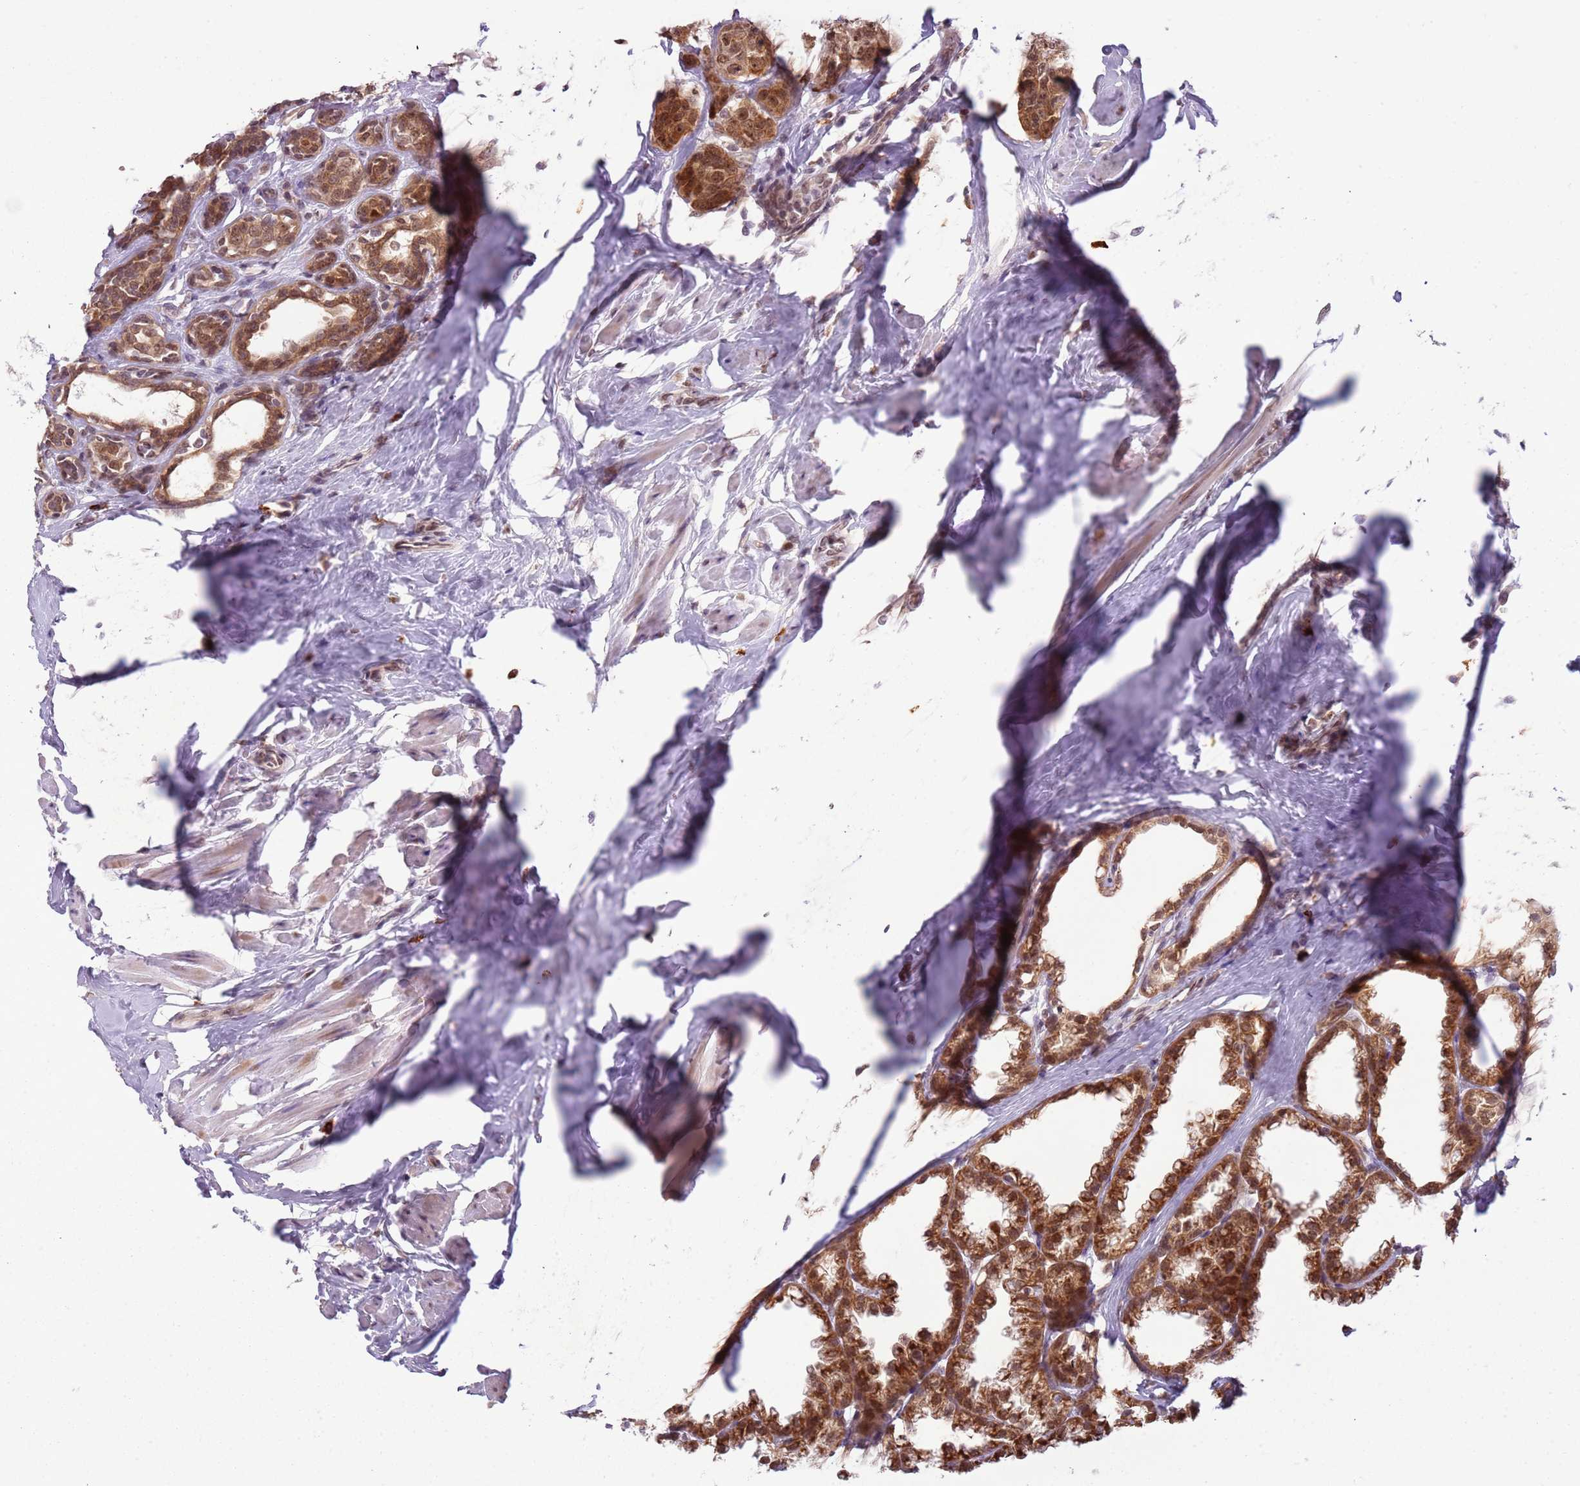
{"staining": {"intensity": "strong", "quantity": ">75%", "location": "cytoplasmic/membranous,nuclear"}, "tissue": "breast cancer", "cell_type": "Tumor cells", "image_type": "cancer", "snomed": [{"axis": "morphology", "description": "Duct carcinoma"}, {"axis": "topography", "description": "Breast"}], "caption": "A brown stain shows strong cytoplasmic/membranous and nuclear staining of a protein in breast infiltrating ductal carcinoma tumor cells.", "gene": "FAM120AOS", "patient": {"sex": "female", "age": 40}}